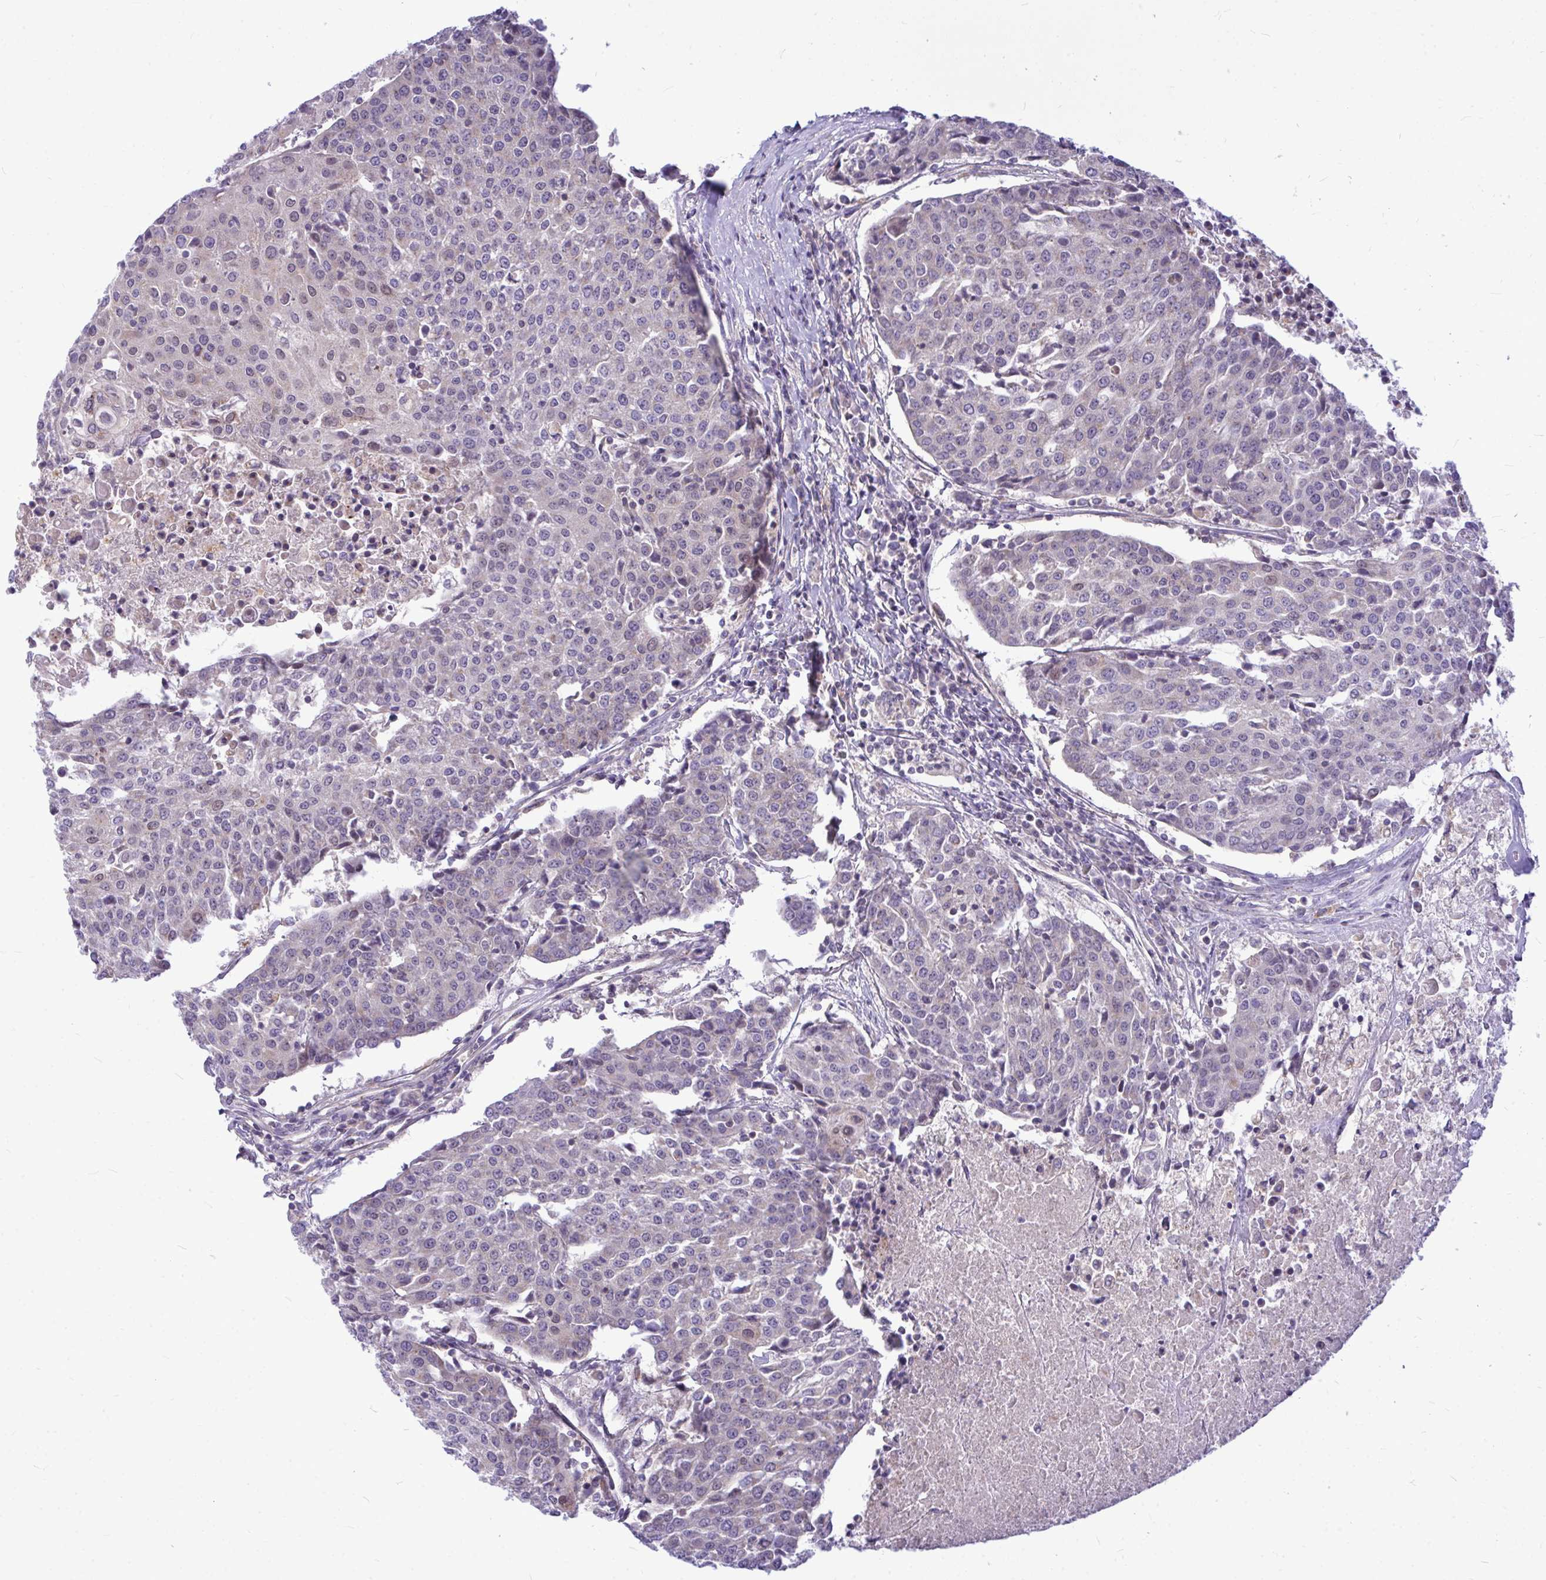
{"staining": {"intensity": "negative", "quantity": "none", "location": "none"}, "tissue": "urothelial cancer", "cell_type": "Tumor cells", "image_type": "cancer", "snomed": [{"axis": "morphology", "description": "Urothelial carcinoma, High grade"}, {"axis": "topography", "description": "Urinary bladder"}], "caption": "Tumor cells show no significant expression in urothelial cancer.", "gene": "ZSCAN25", "patient": {"sex": "female", "age": 85}}